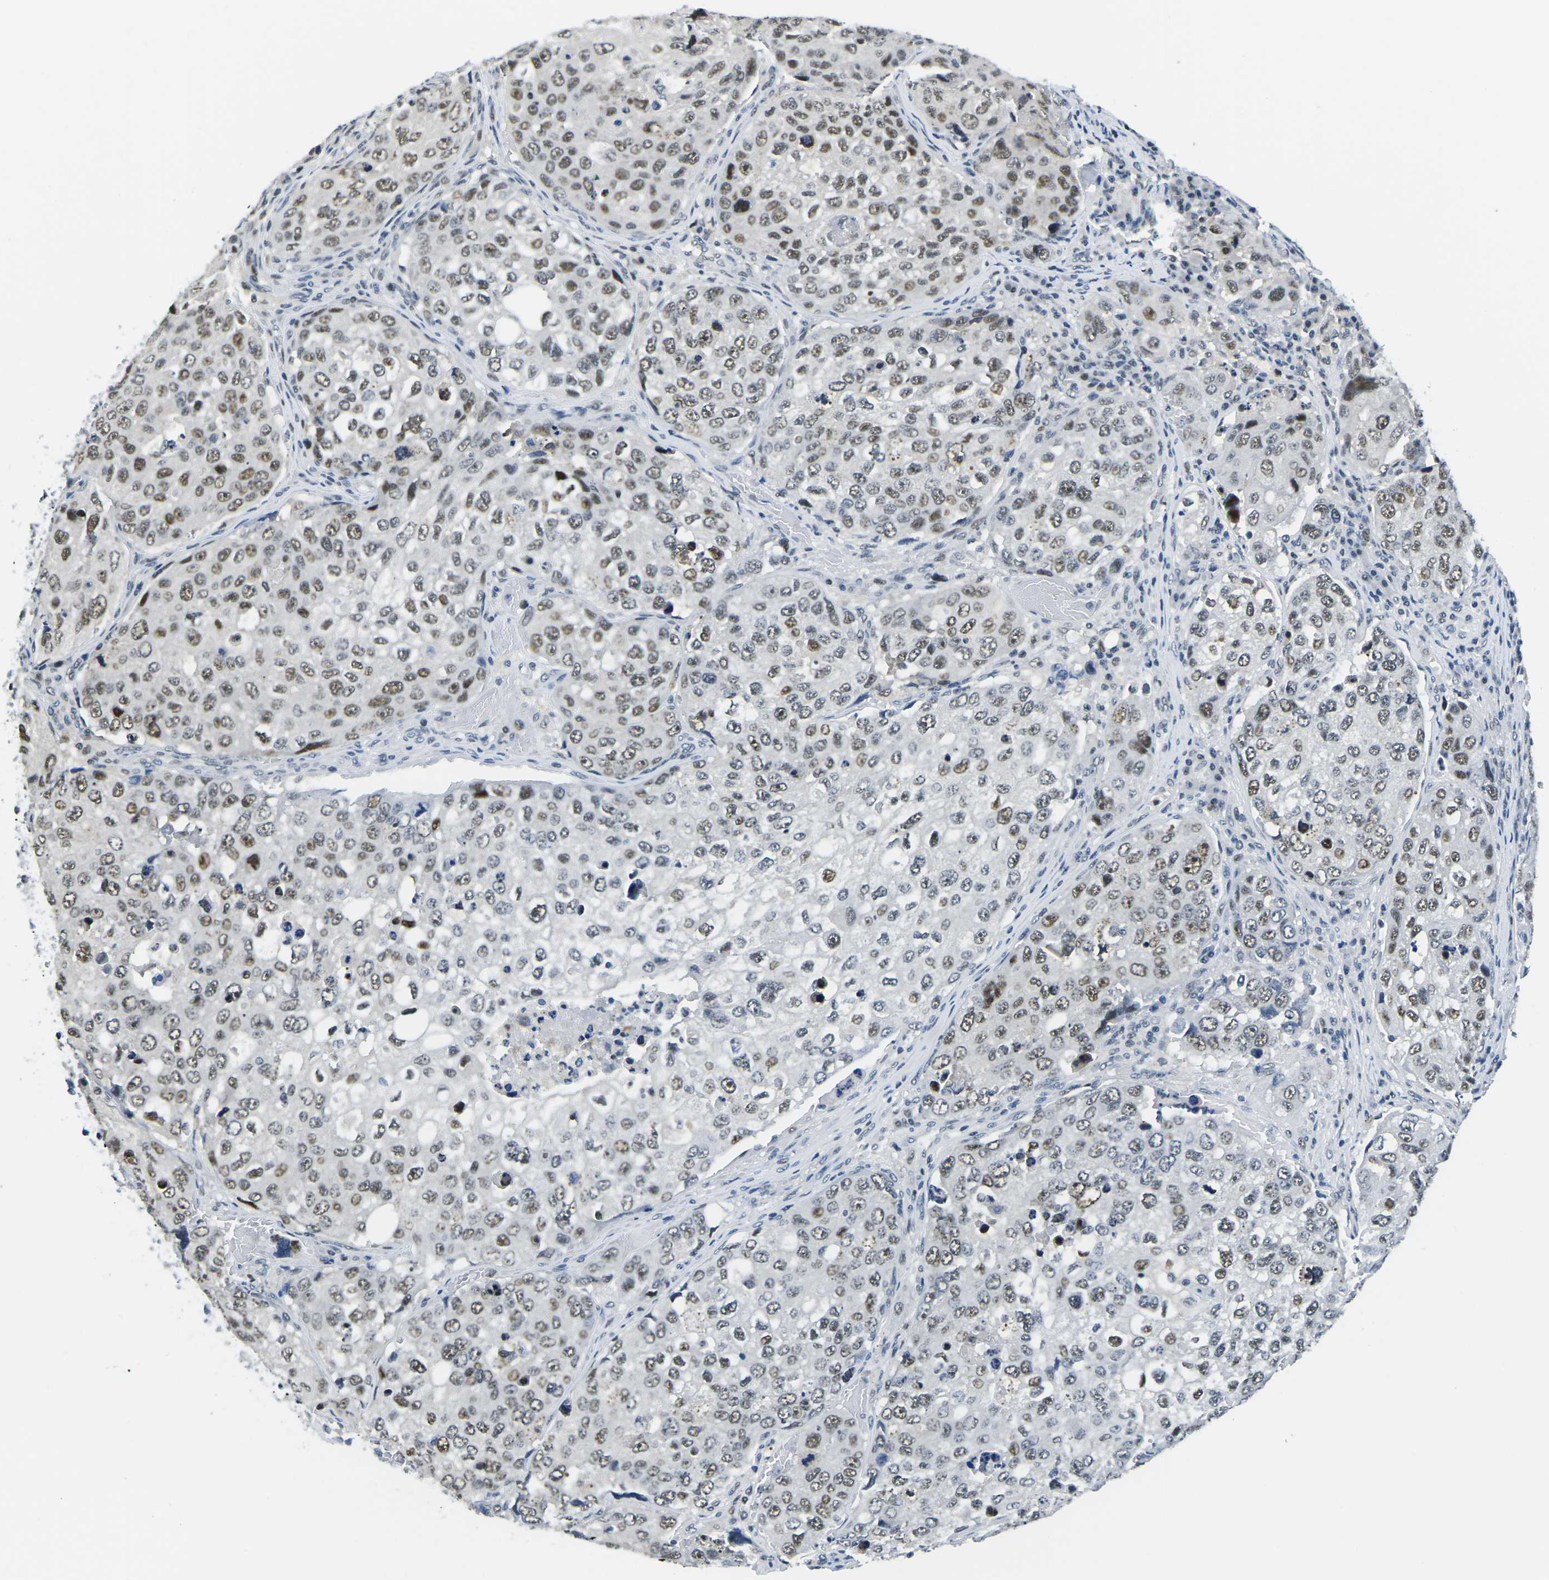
{"staining": {"intensity": "moderate", "quantity": "25%-75%", "location": "nuclear"}, "tissue": "urothelial cancer", "cell_type": "Tumor cells", "image_type": "cancer", "snomed": [{"axis": "morphology", "description": "Urothelial carcinoma, High grade"}, {"axis": "topography", "description": "Lymph node"}, {"axis": "topography", "description": "Urinary bladder"}], "caption": "Urothelial cancer stained with a protein marker reveals moderate staining in tumor cells.", "gene": "PRPF8", "patient": {"sex": "male", "age": 51}}